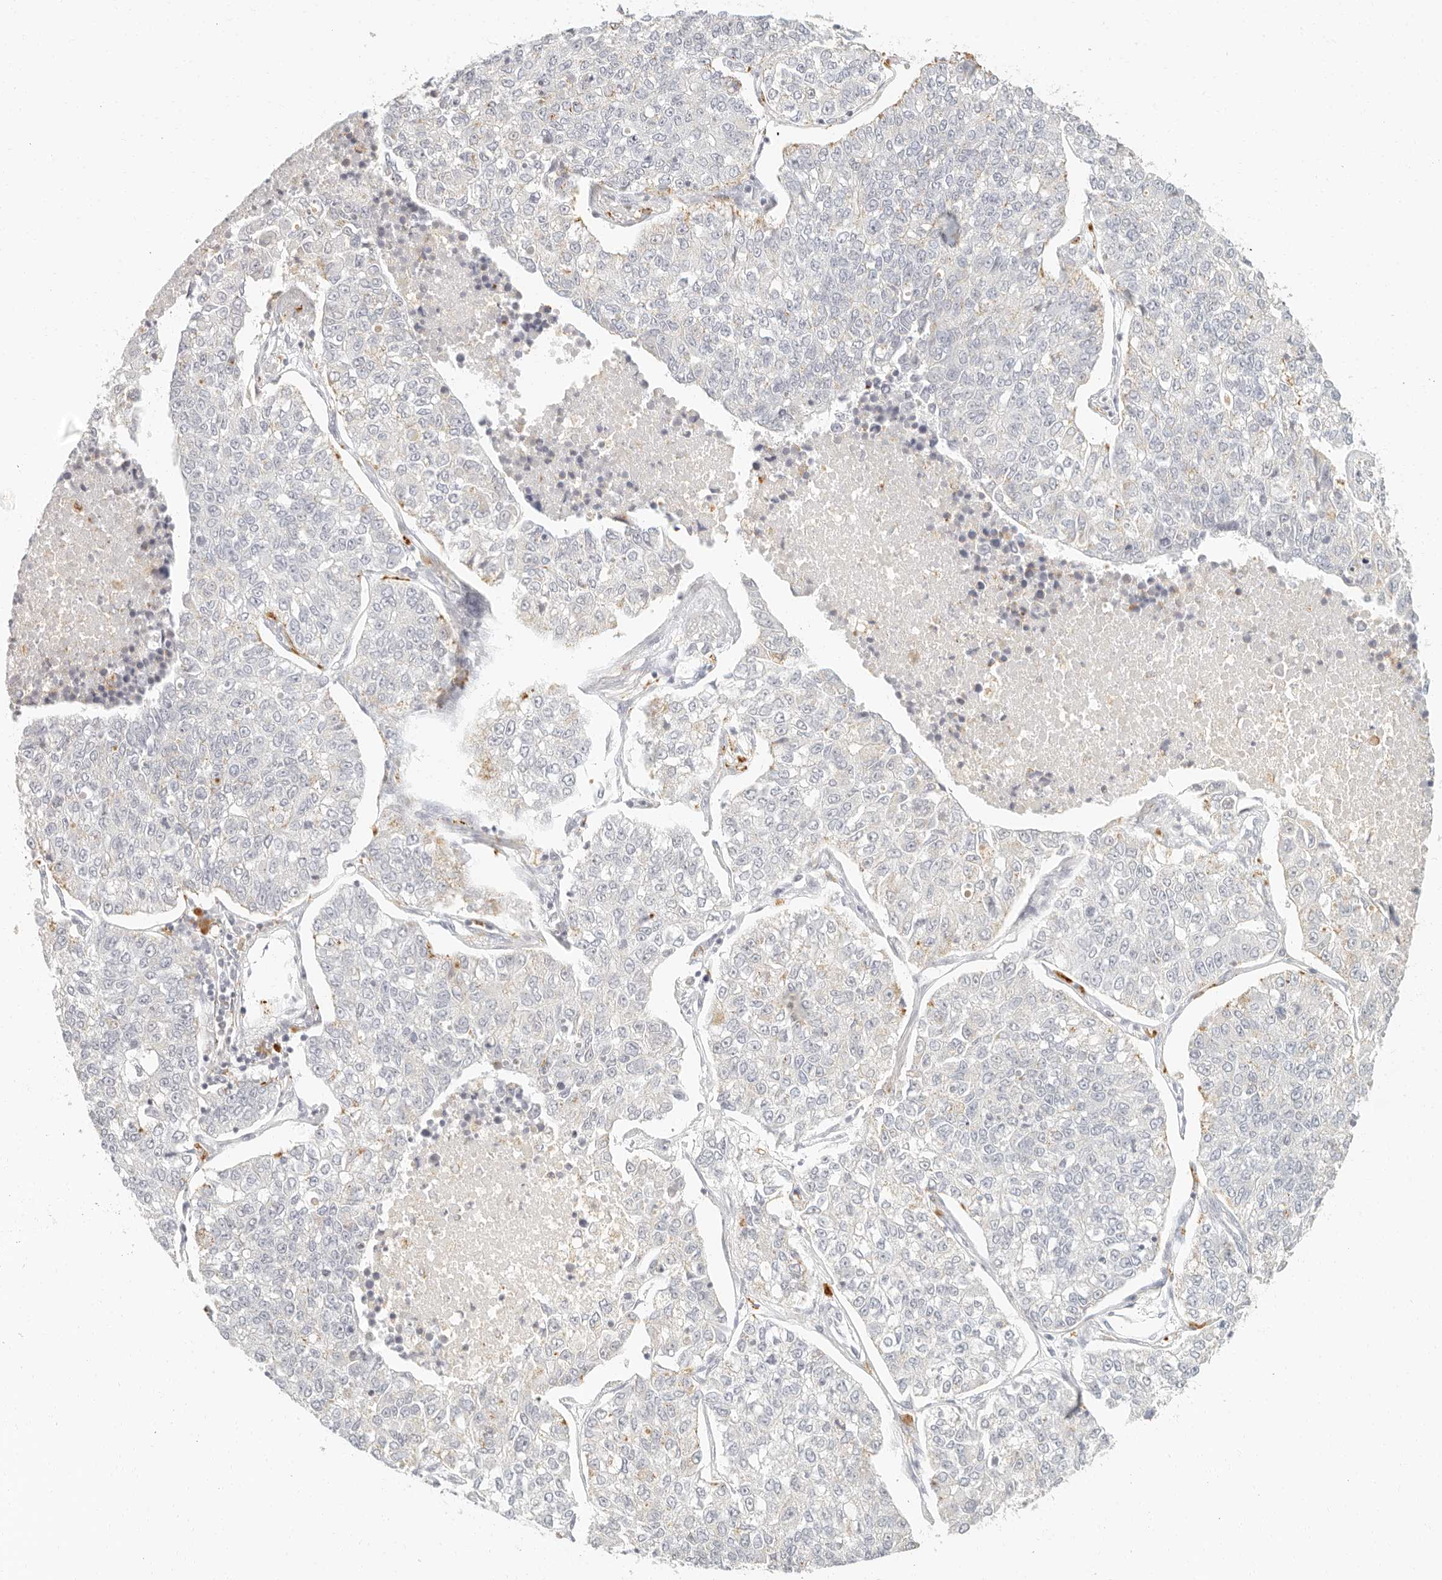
{"staining": {"intensity": "negative", "quantity": "none", "location": "none"}, "tissue": "lung cancer", "cell_type": "Tumor cells", "image_type": "cancer", "snomed": [{"axis": "morphology", "description": "Adenocarcinoma, NOS"}, {"axis": "topography", "description": "Lung"}], "caption": "High magnification brightfield microscopy of lung adenocarcinoma stained with DAB (brown) and counterstained with hematoxylin (blue): tumor cells show no significant staining.", "gene": "RNASET2", "patient": {"sex": "male", "age": 49}}